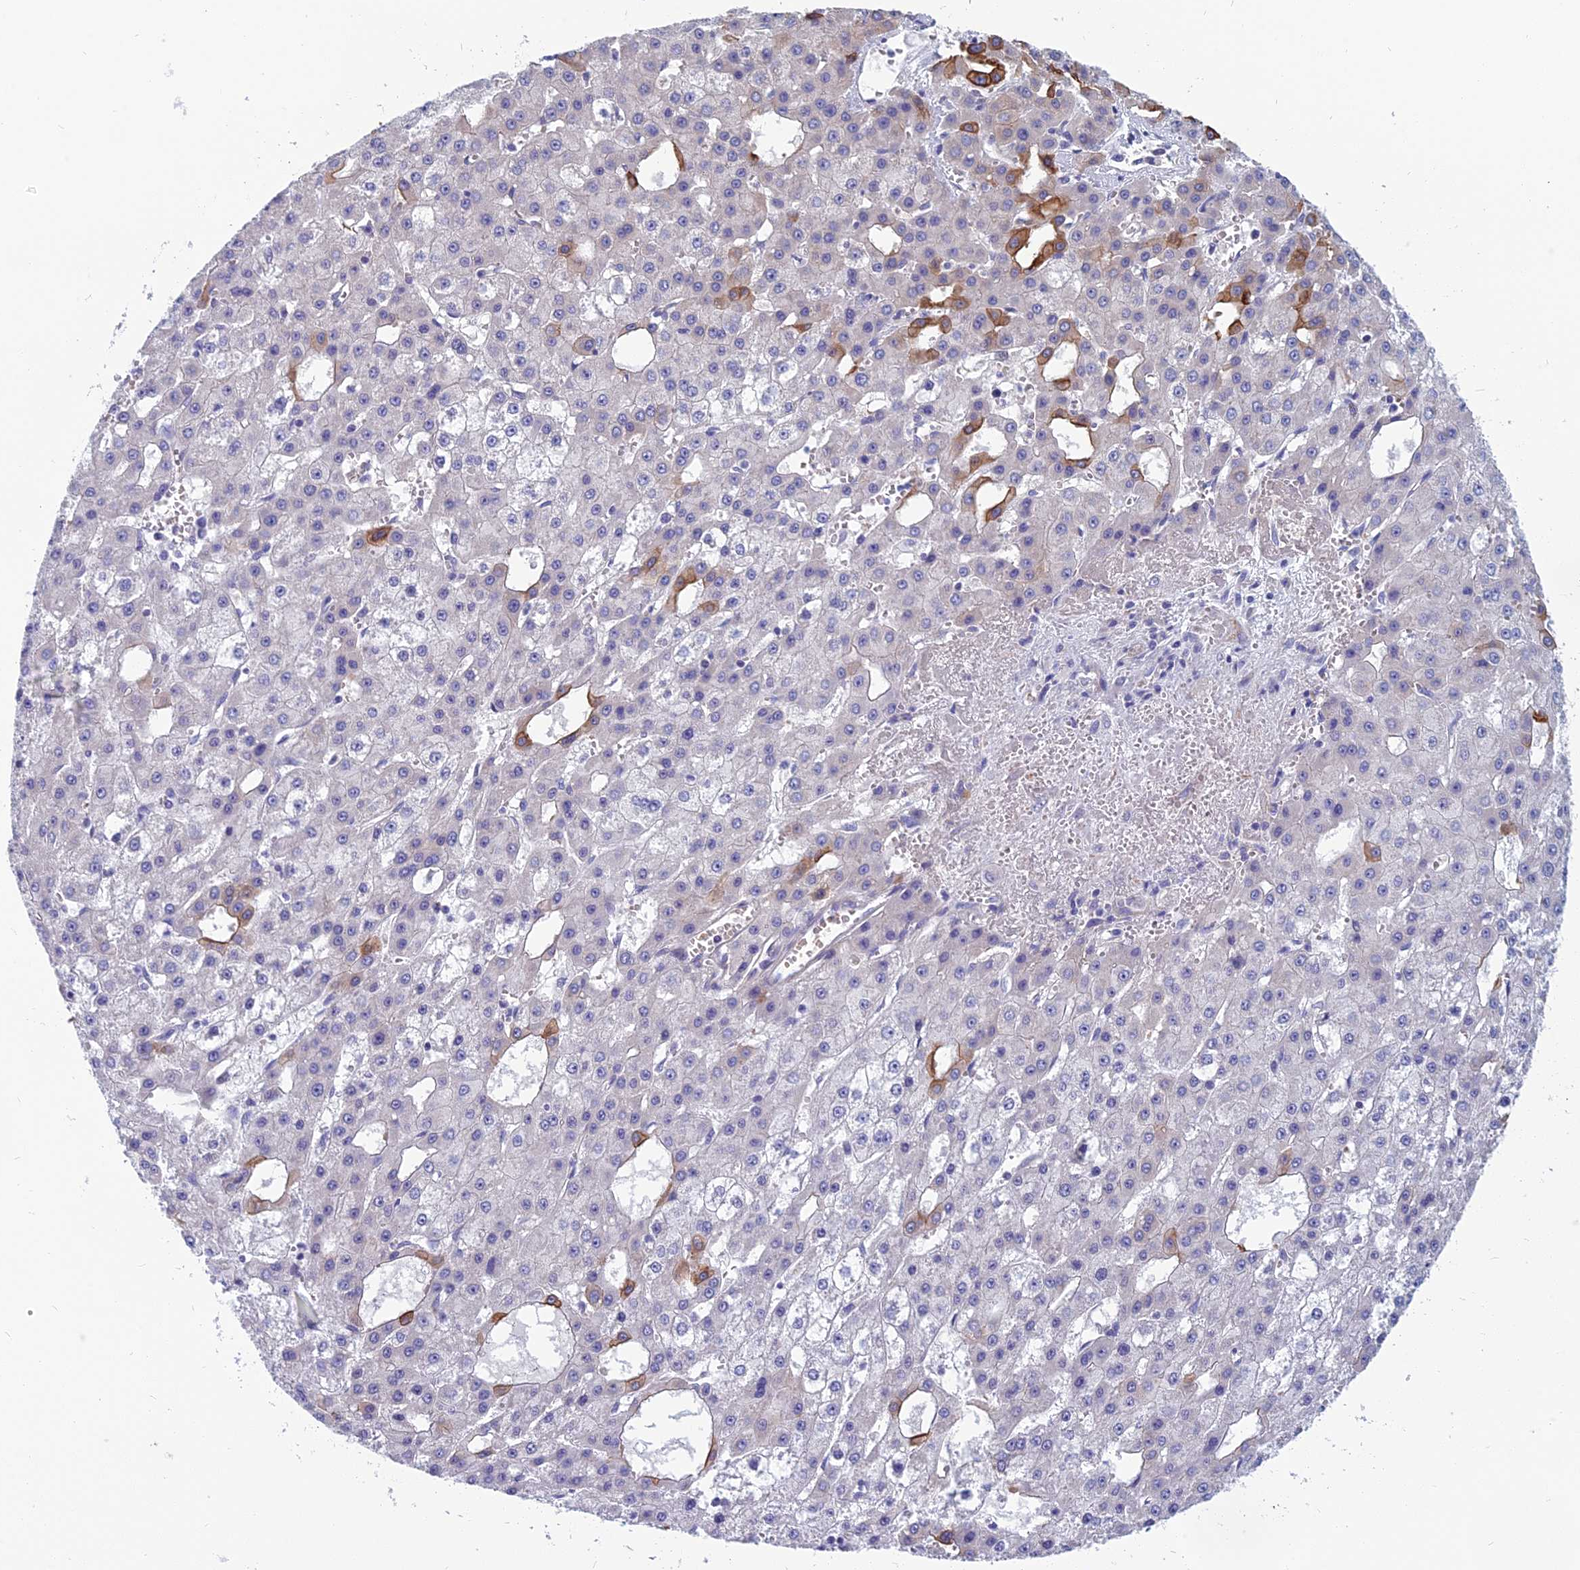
{"staining": {"intensity": "strong", "quantity": "<25%", "location": "cytoplasmic/membranous"}, "tissue": "liver cancer", "cell_type": "Tumor cells", "image_type": "cancer", "snomed": [{"axis": "morphology", "description": "Carcinoma, Hepatocellular, NOS"}, {"axis": "topography", "description": "Liver"}], "caption": "Liver hepatocellular carcinoma stained with DAB immunohistochemistry (IHC) displays medium levels of strong cytoplasmic/membranous expression in about <25% of tumor cells.", "gene": "RBM41", "patient": {"sex": "male", "age": 47}}